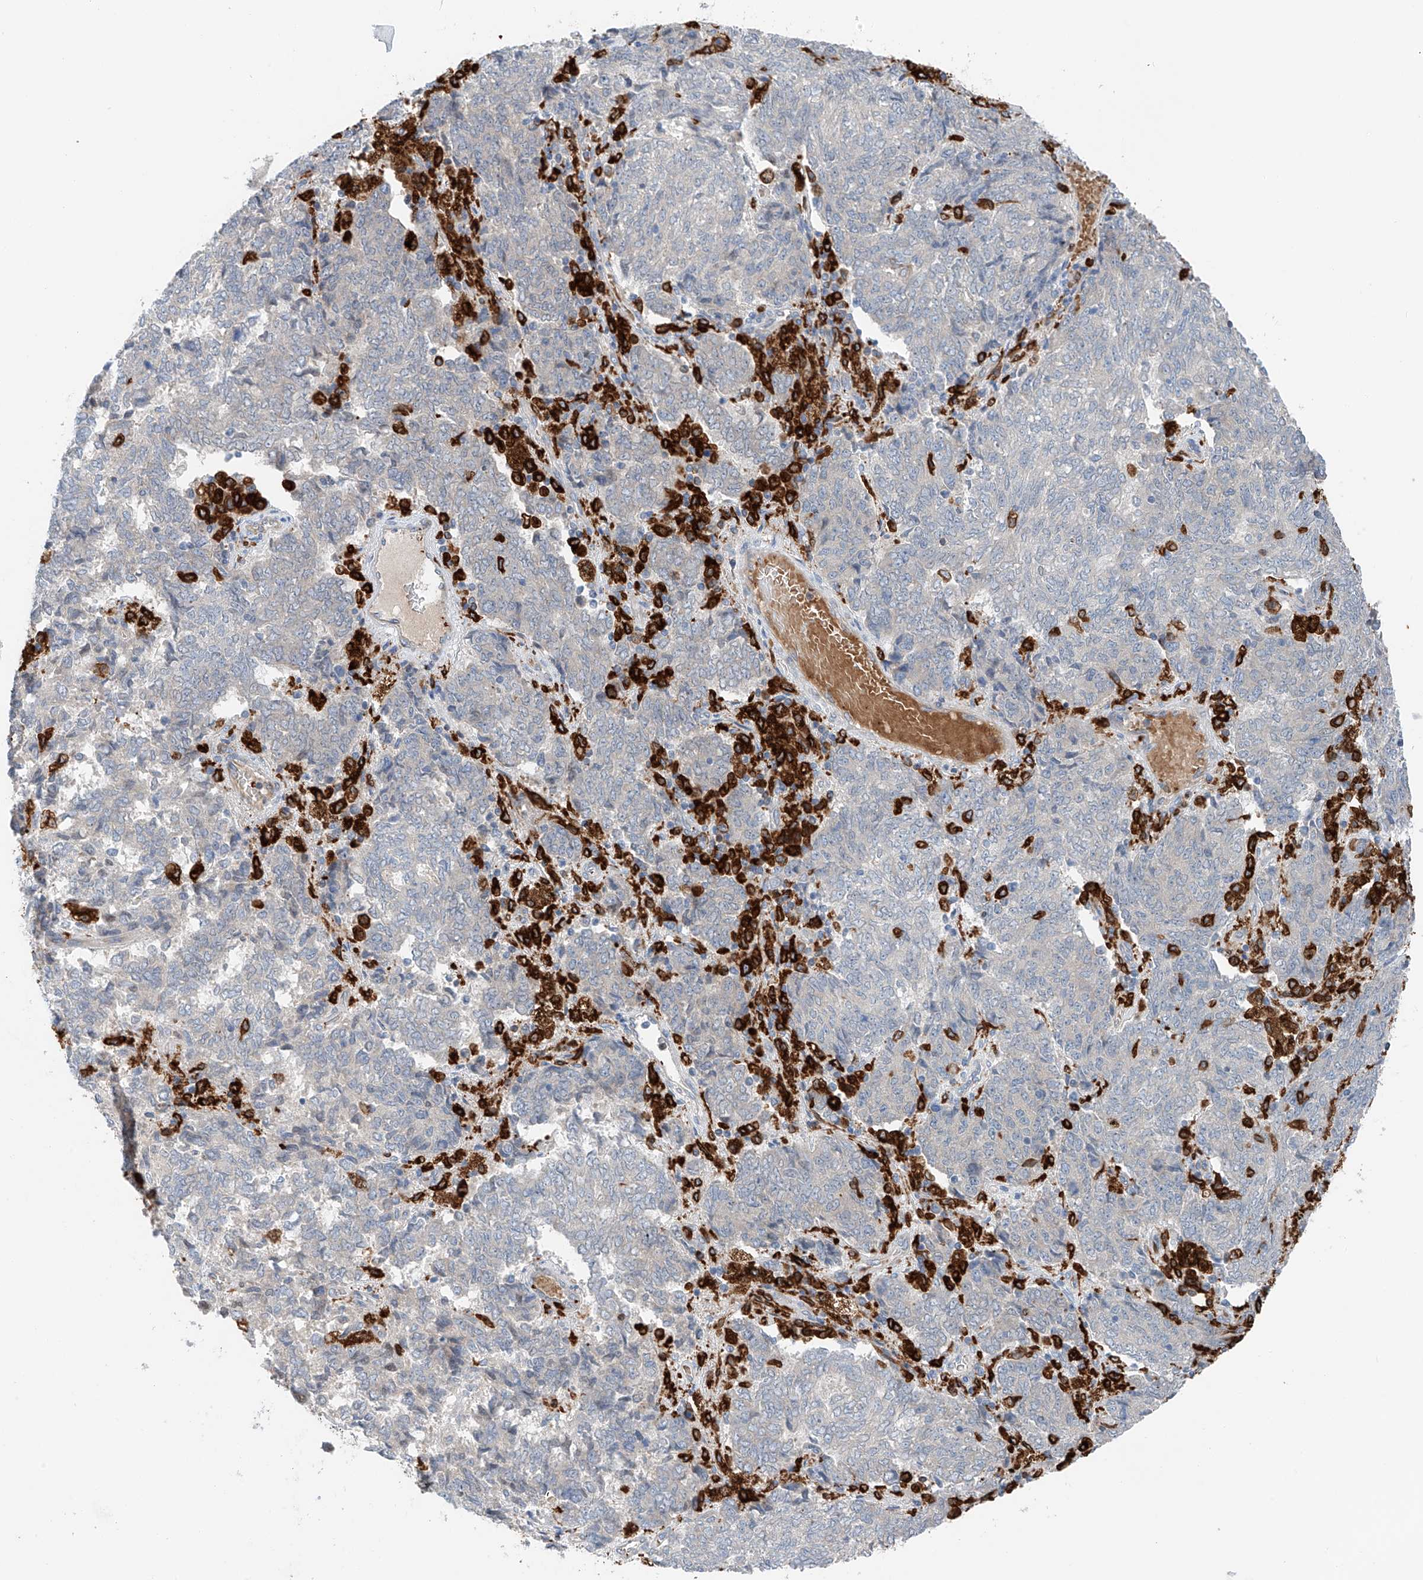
{"staining": {"intensity": "negative", "quantity": "none", "location": "none"}, "tissue": "endometrial cancer", "cell_type": "Tumor cells", "image_type": "cancer", "snomed": [{"axis": "morphology", "description": "Adenocarcinoma, NOS"}, {"axis": "topography", "description": "Endometrium"}], "caption": "Endometrial cancer was stained to show a protein in brown. There is no significant staining in tumor cells. (Stains: DAB immunohistochemistry (IHC) with hematoxylin counter stain, Microscopy: brightfield microscopy at high magnification).", "gene": "TBXAS1", "patient": {"sex": "female", "age": 80}}